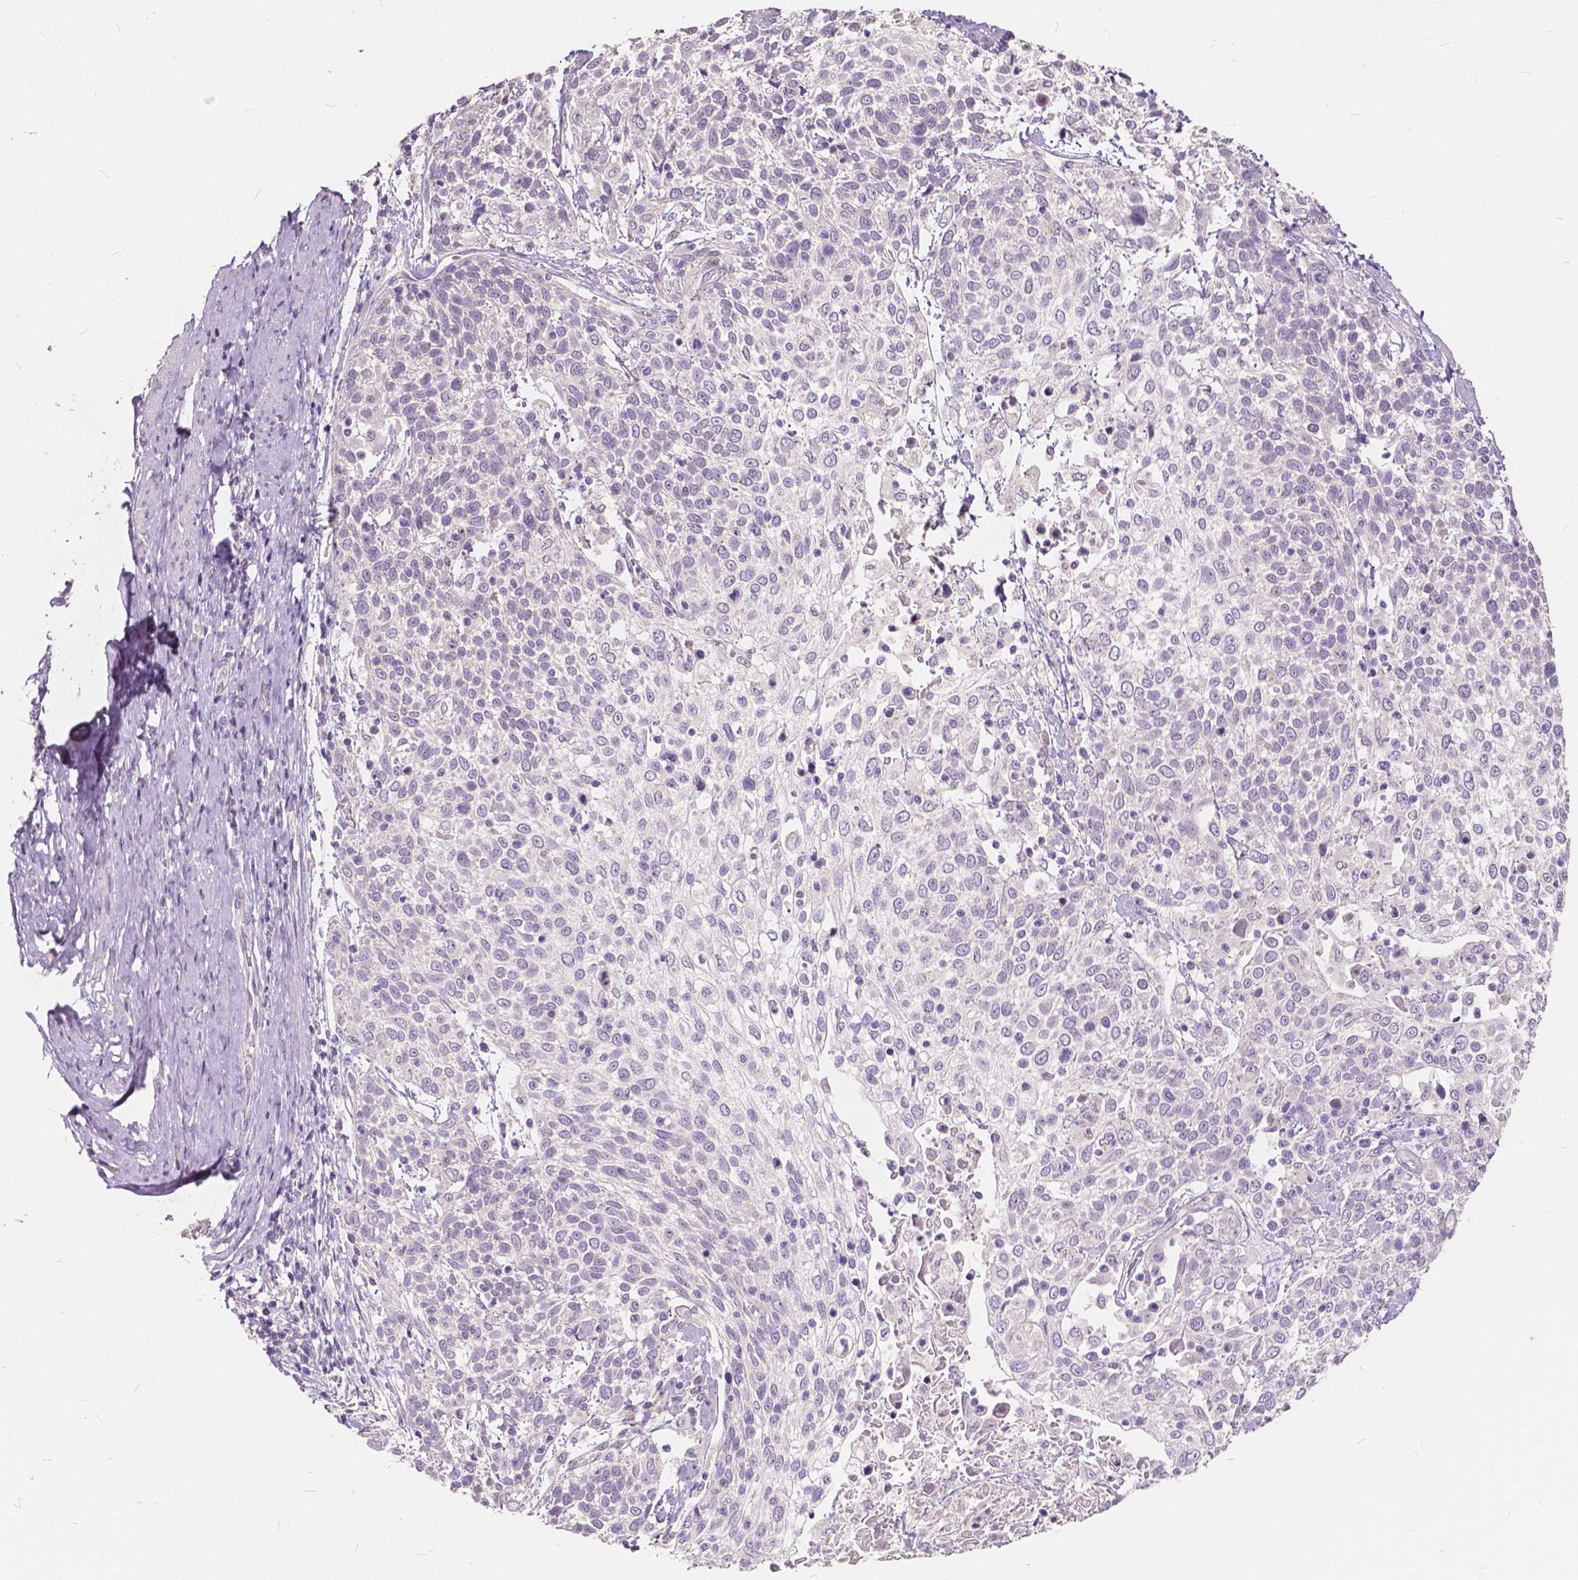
{"staining": {"intensity": "negative", "quantity": "none", "location": "none"}, "tissue": "cervical cancer", "cell_type": "Tumor cells", "image_type": "cancer", "snomed": [{"axis": "morphology", "description": "Squamous cell carcinoma, NOS"}, {"axis": "topography", "description": "Cervix"}], "caption": "This is an IHC photomicrograph of cervical cancer (squamous cell carcinoma). There is no positivity in tumor cells.", "gene": "SLC7A8", "patient": {"sex": "female", "age": 61}}